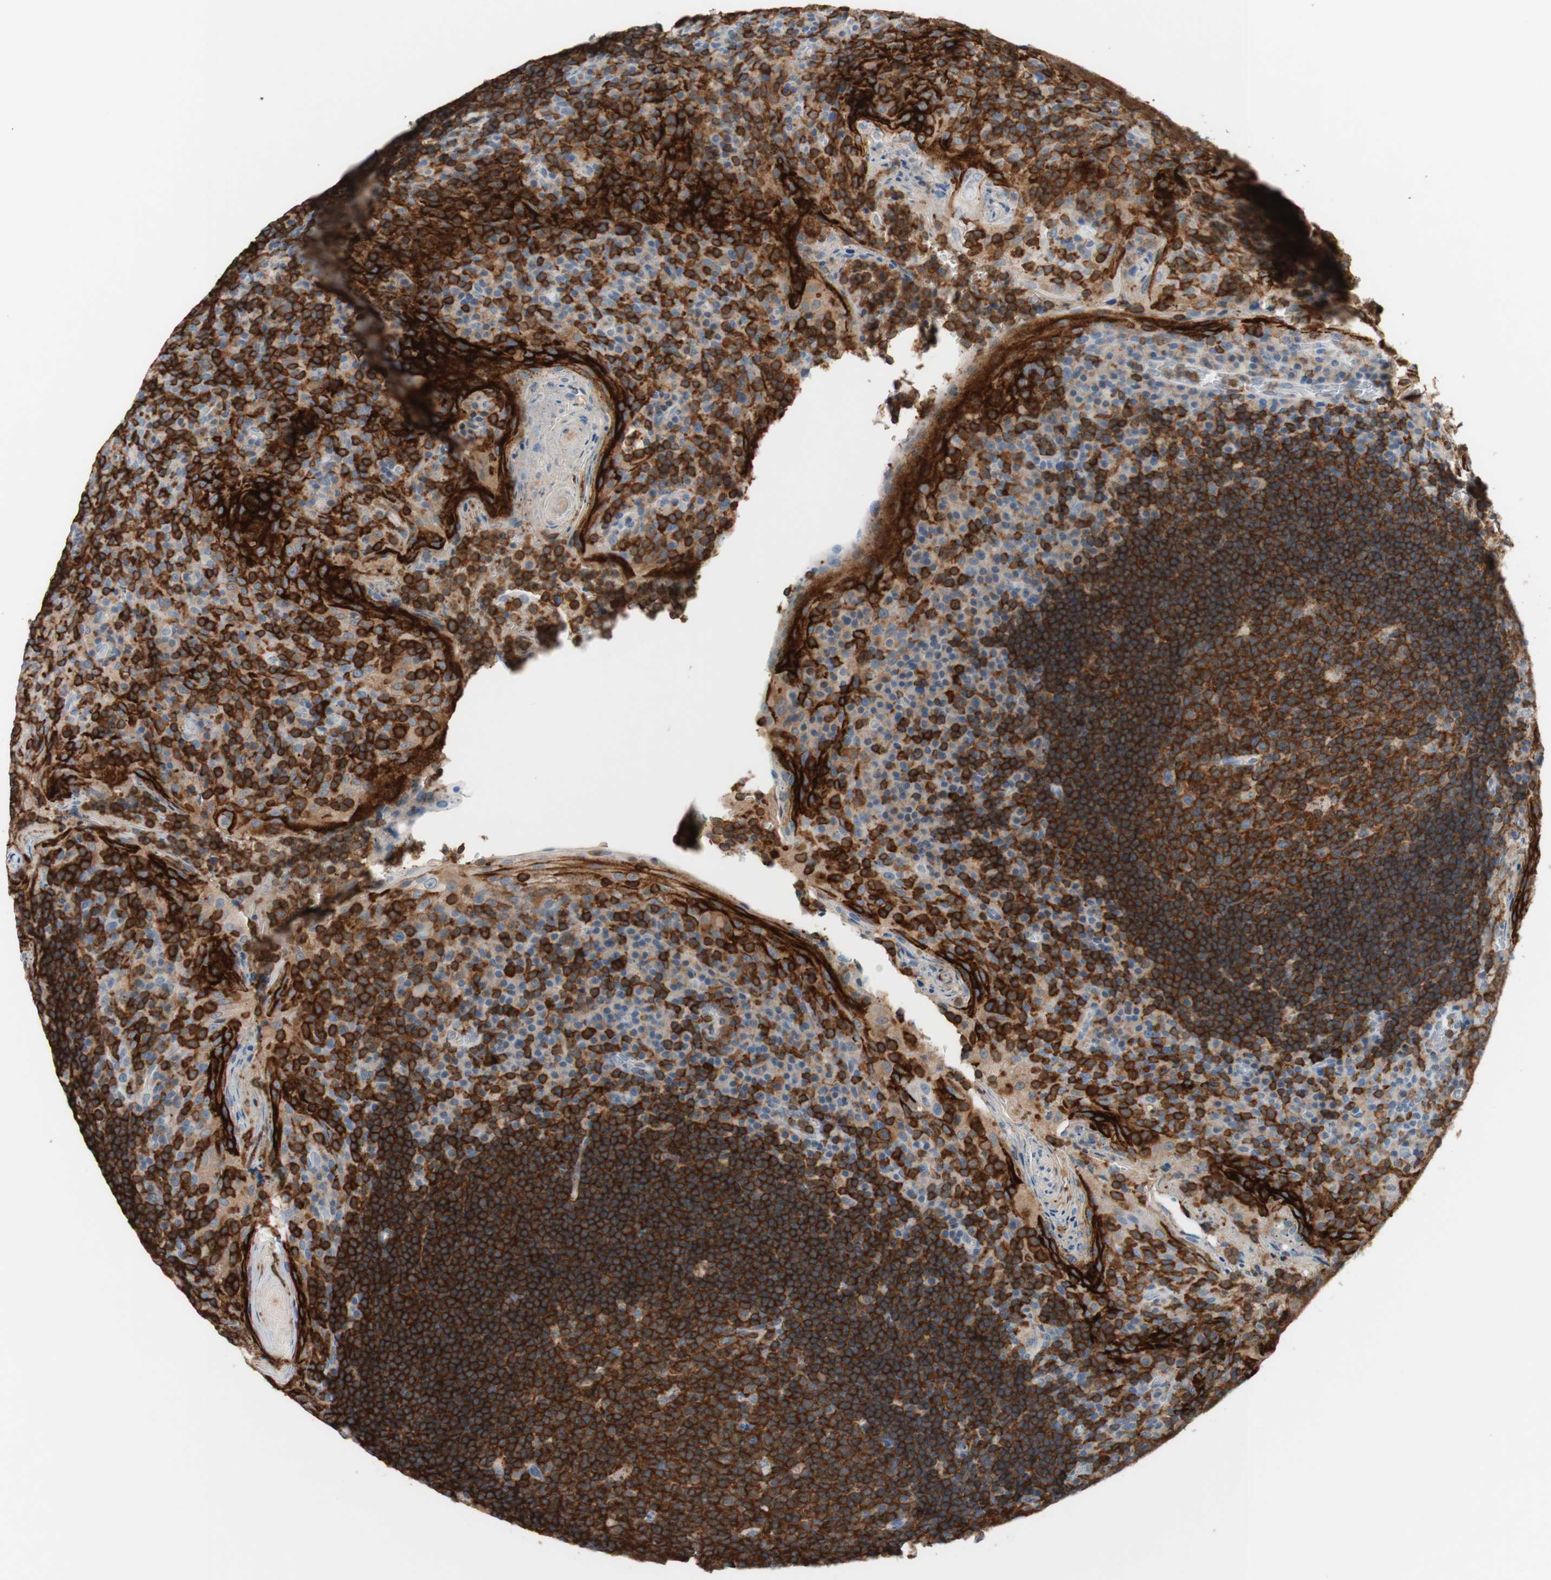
{"staining": {"intensity": "strong", "quantity": ">75%", "location": "cytoplasmic/membranous"}, "tissue": "tonsil", "cell_type": "Germinal center cells", "image_type": "normal", "snomed": [{"axis": "morphology", "description": "Normal tissue, NOS"}, {"axis": "topography", "description": "Tonsil"}], "caption": "Human tonsil stained for a protein (brown) demonstrates strong cytoplasmic/membranous positive expression in about >75% of germinal center cells.", "gene": "SPINK6", "patient": {"sex": "male", "age": 17}}